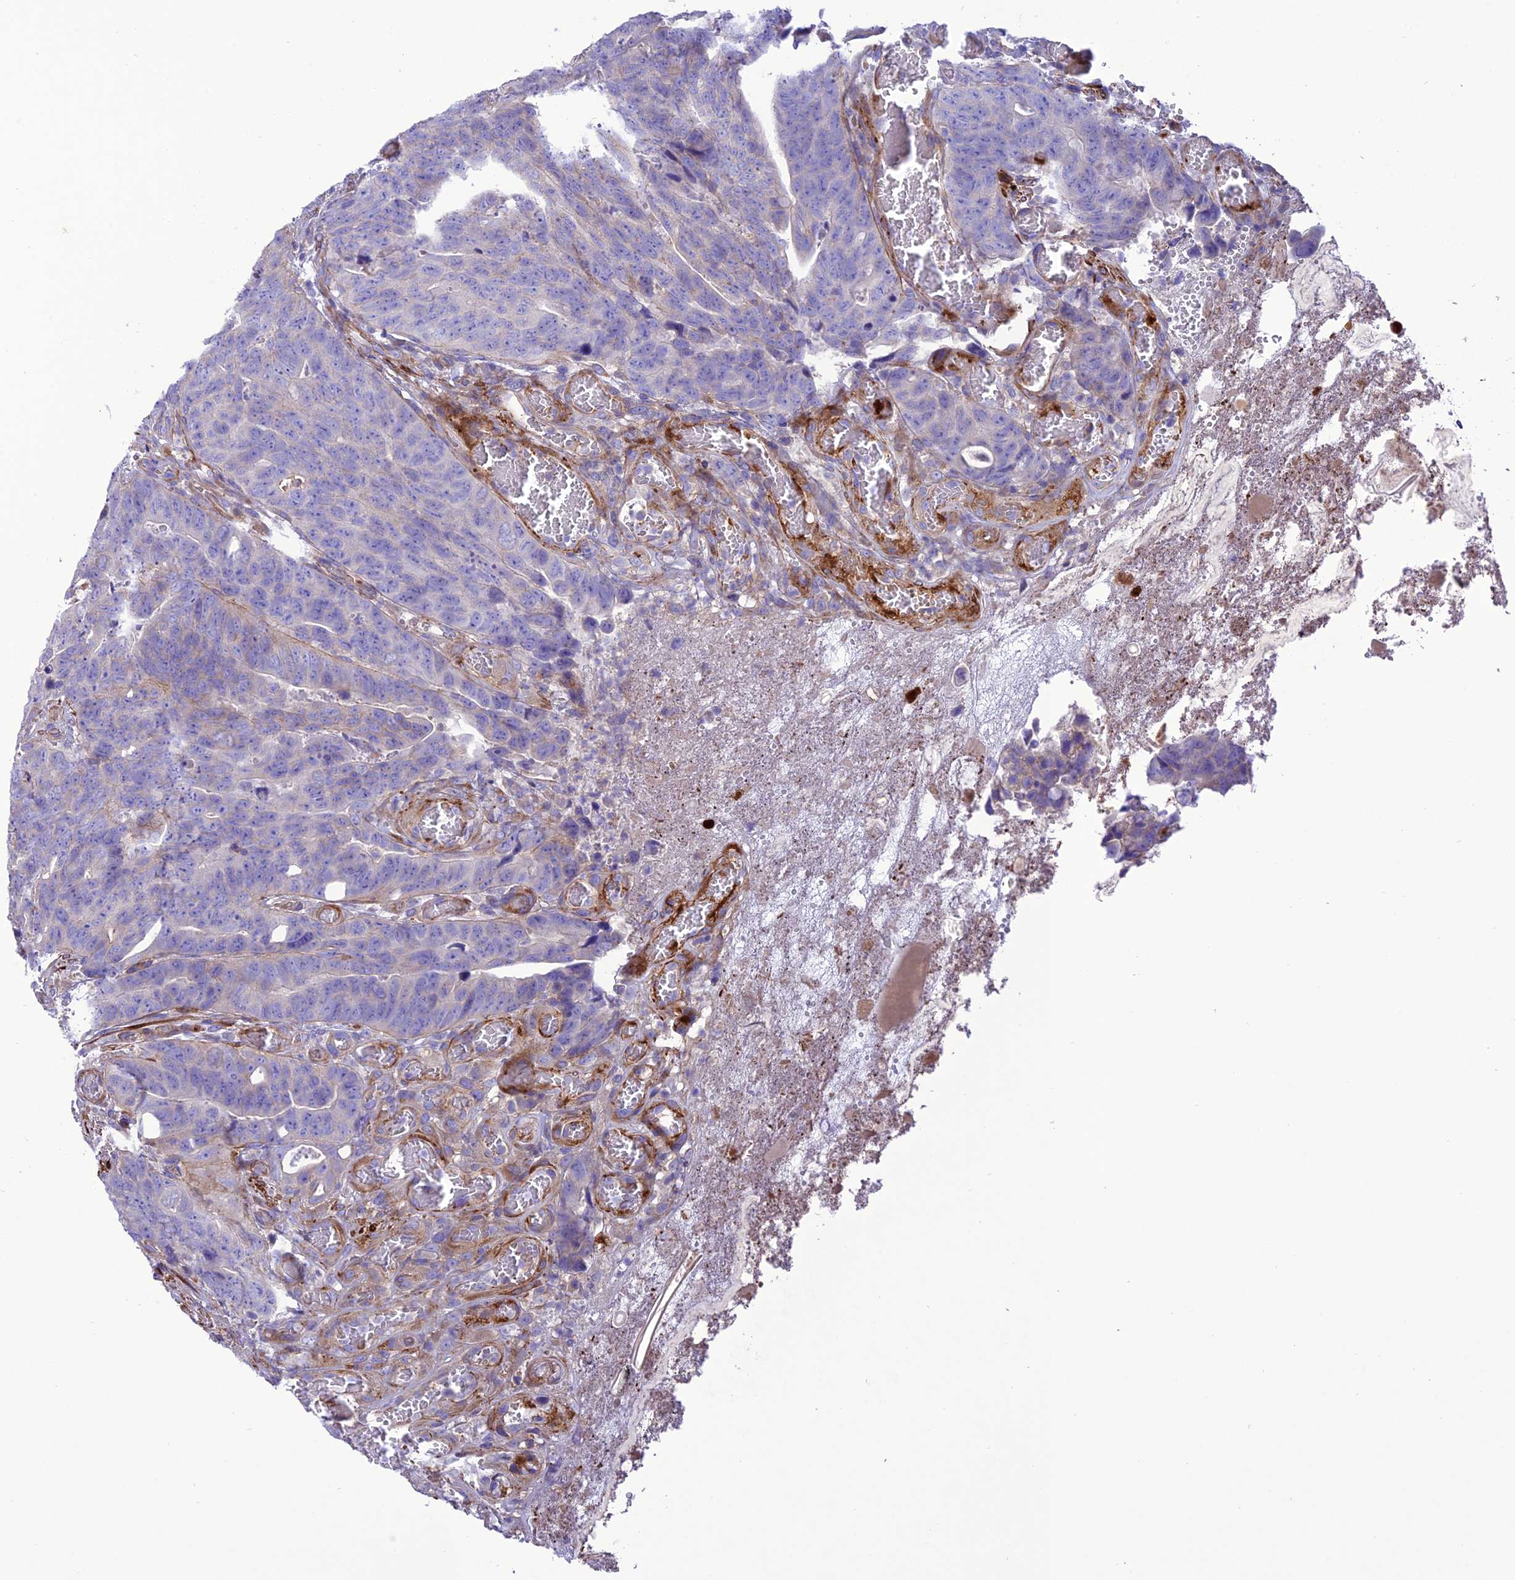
{"staining": {"intensity": "negative", "quantity": "none", "location": "none"}, "tissue": "colorectal cancer", "cell_type": "Tumor cells", "image_type": "cancer", "snomed": [{"axis": "morphology", "description": "Adenocarcinoma, NOS"}, {"axis": "topography", "description": "Colon"}], "caption": "This is an immunohistochemistry histopathology image of colorectal cancer. There is no expression in tumor cells.", "gene": "FRA10AC1", "patient": {"sex": "female", "age": 82}}